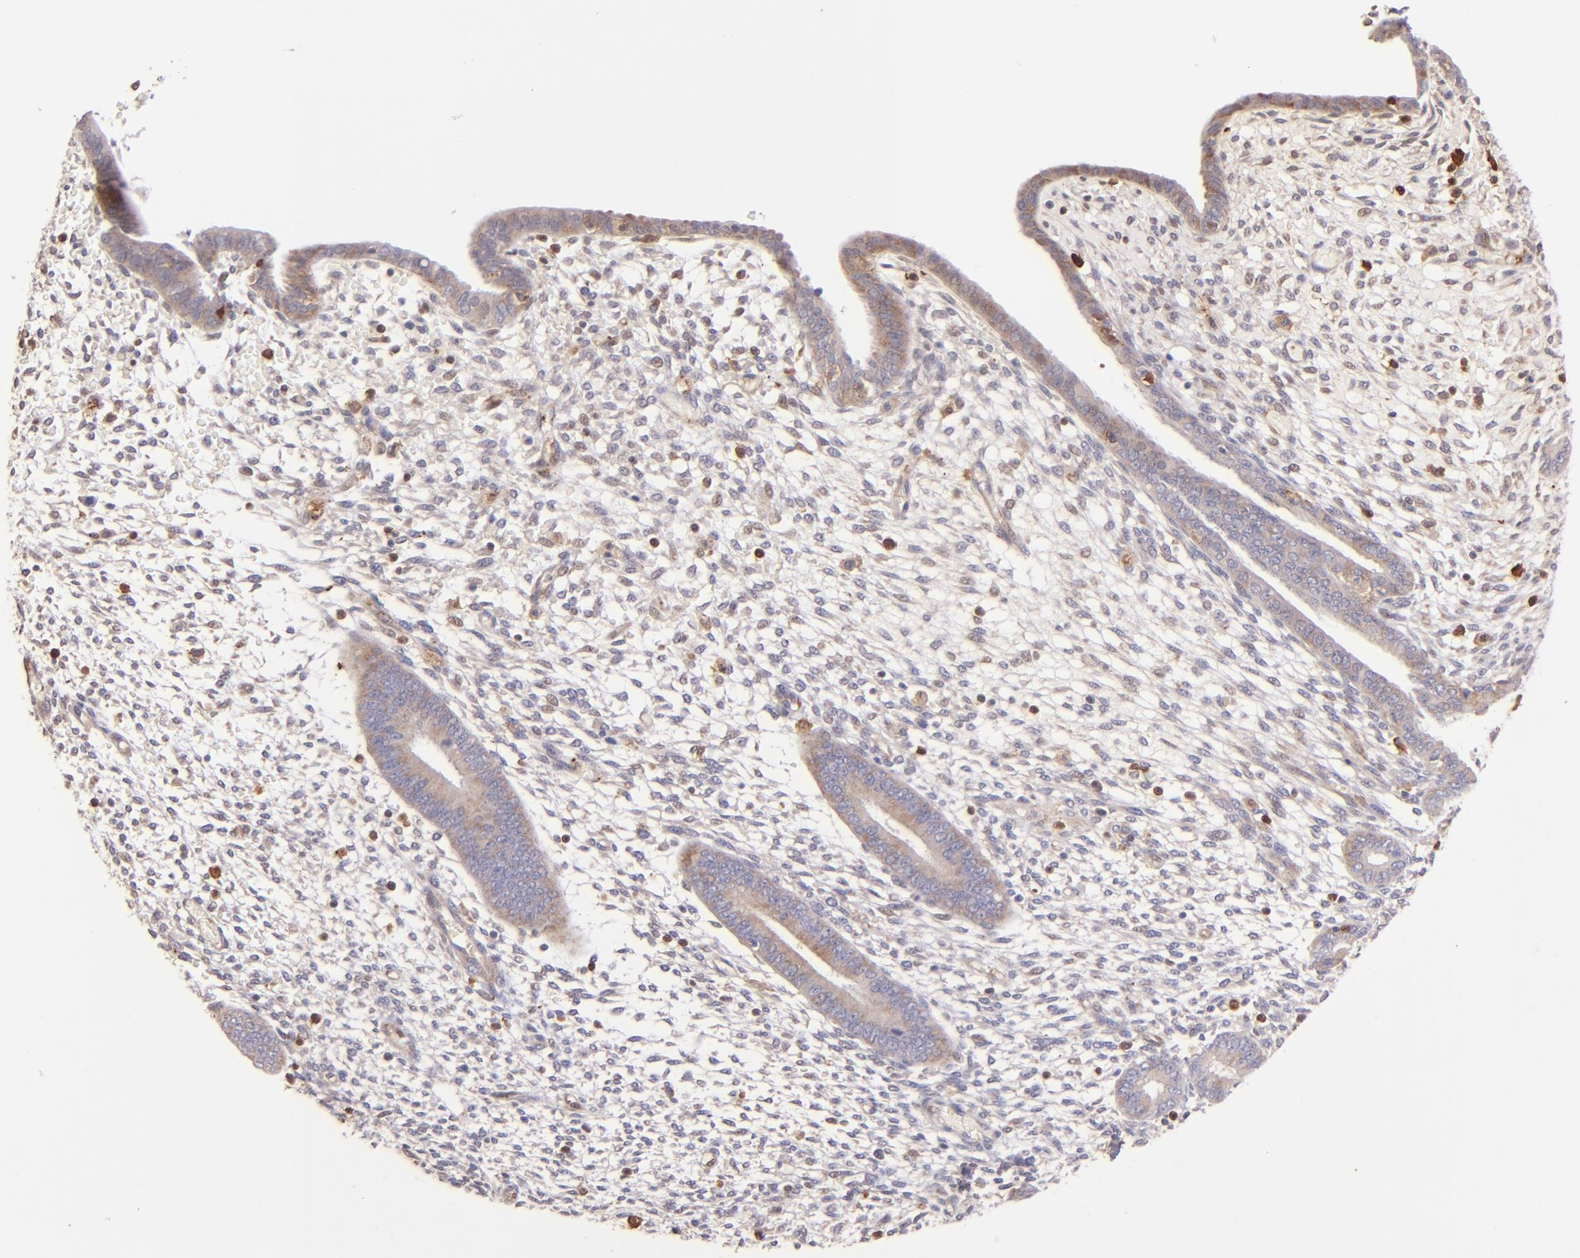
{"staining": {"intensity": "weak", "quantity": "25%-75%", "location": "cytoplasmic/membranous"}, "tissue": "endometrium", "cell_type": "Cells in endometrial stroma", "image_type": "normal", "snomed": [{"axis": "morphology", "description": "Normal tissue, NOS"}, {"axis": "topography", "description": "Endometrium"}], "caption": "A micrograph of endometrium stained for a protein displays weak cytoplasmic/membranous brown staining in cells in endometrial stroma.", "gene": "BTK", "patient": {"sex": "female", "age": 42}}